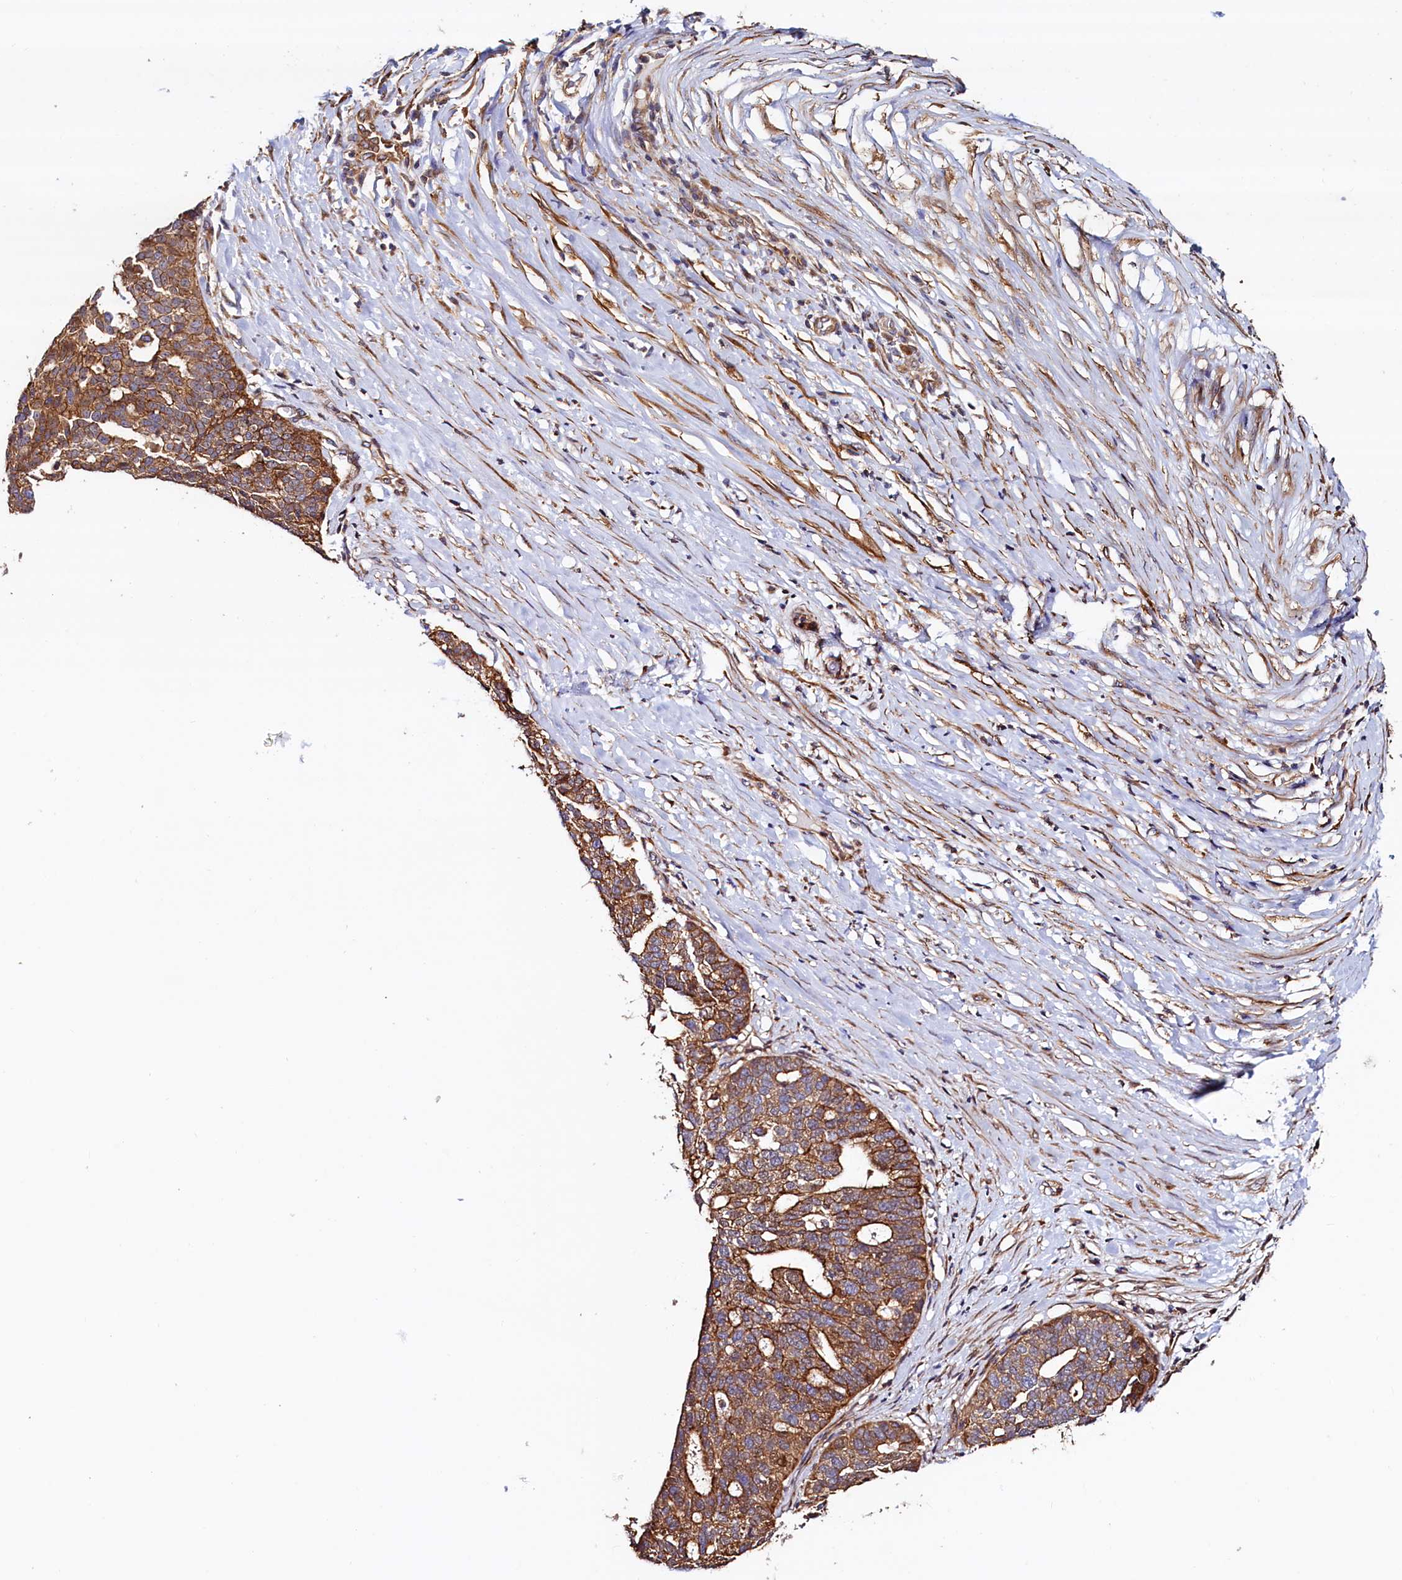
{"staining": {"intensity": "moderate", "quantity": ">75%", "location": "cytoplasmic/membranous"}, "tissue": "ovarian cancer", "cell_type": "Tumor cells", "image_type": "cancer", "snomed": [{"axis": "morphology", "description": "Cystadenocarcinoma, serous, NOS"}, {"axis": "topography", "description": "Ovary"}], "caption": "High-magnification brightfield microscopy of serous cystadenocarcinoma (ovarian) stained with DAB (3,3'-diaminobenzidine) (brown) and counterstained with hematoxylin (blue). tumor cells exhibit moderate cytoplasmic/membranous staining is identified in about>75% of cells.", "gene": "ATXN2L", "patient": {"sex": "female", "age": 59}}